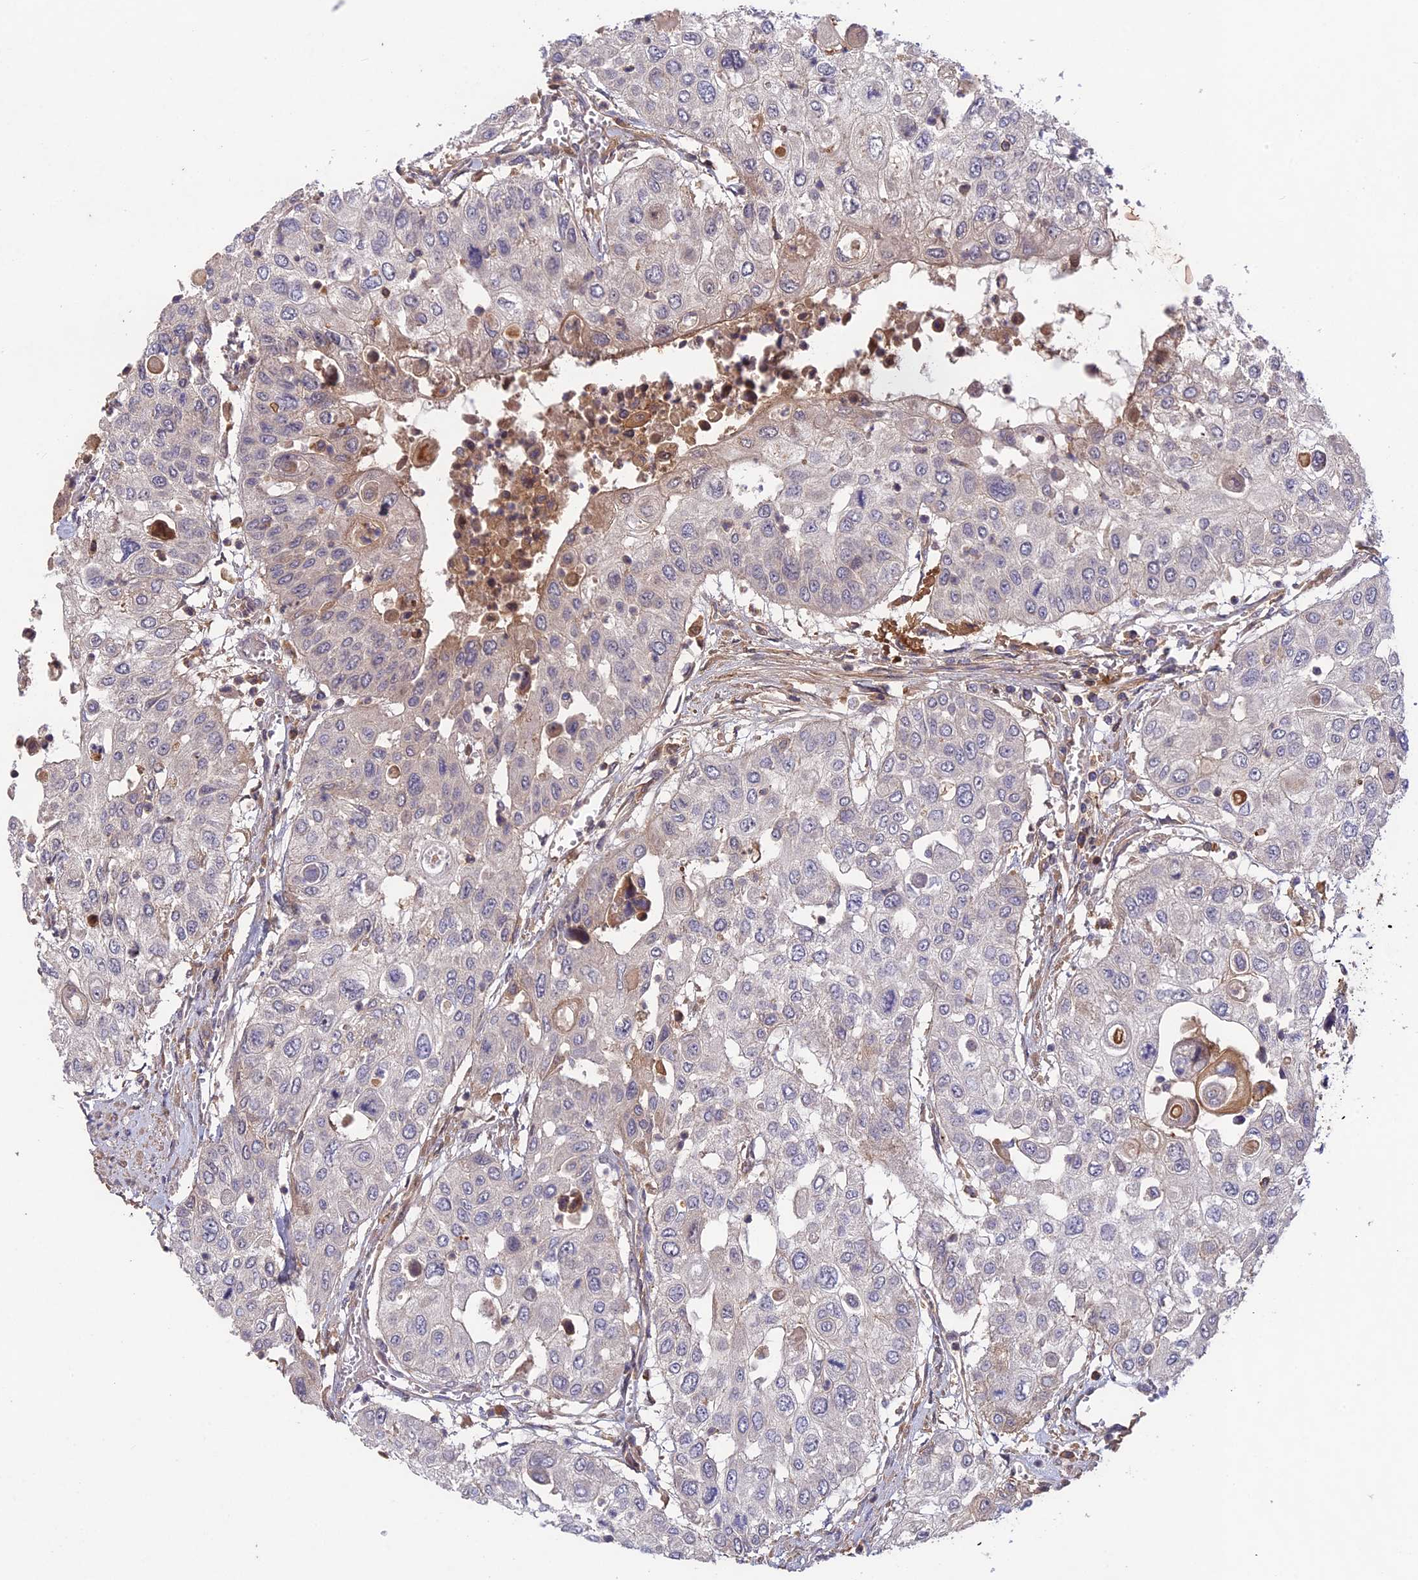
{"staining": {"intensity": "weak", "quantity": "<25%", "location": "cytoplasmic/membranous"}, "tissue": "urothelial cancer", "cell_type": "Tumor cells", "image_type": "cancer", "snomed": [{"axis": "morphology", "description": "Urothelial carcinoma, High grade"}, {"axis": "topography", "description": "Urinary bladder"}], "caption": "Immunohistochemistry (IHC) of urothelial cancer shows no expression in tumor cells. (DAB (3,3'-diaminobenzidine) immunohistochemistry (IHC), high magnification).", "gene": "ADO", "patient": {"sex": "female", "age": 79}}